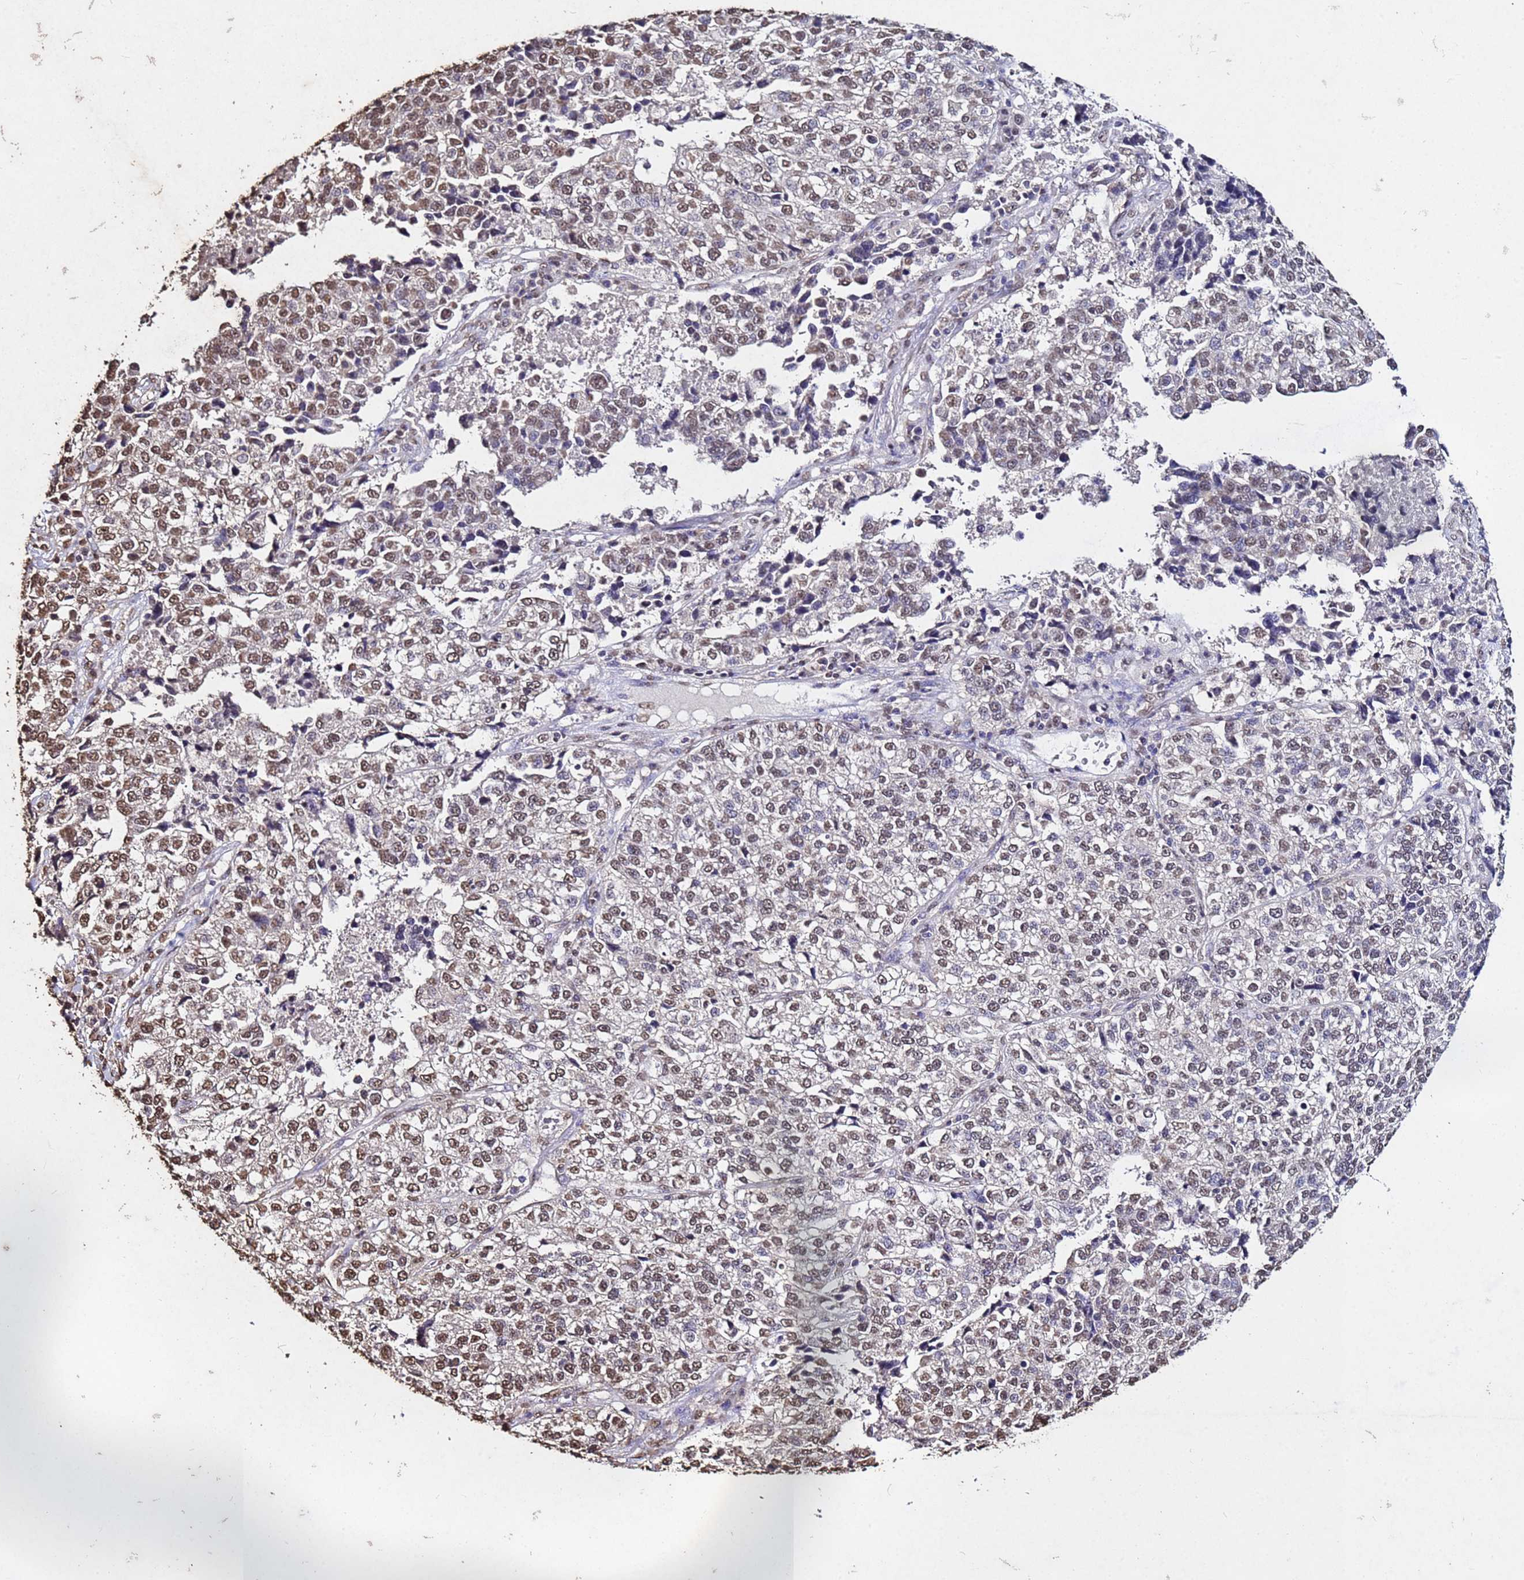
{"staining": {"intensity": "moderate", "quantity": ">75%", "location": "nuclear"}, "tissue": "lung cancer", "cell_type": "Tumor cells", "image_type": "cancer", "snomed": [{"axis": "morphology", "description": "Adenocarcinoma, NOS"}, {"axis": "topography", "description": "Lung"}], "caption": "A micrograph of lung adenocarcinoma stained for a protein shows moderate nuclear brown staining in tumor cells.", "gene": "MYOCD", "patient": {"sex": "male", "age": 49}}